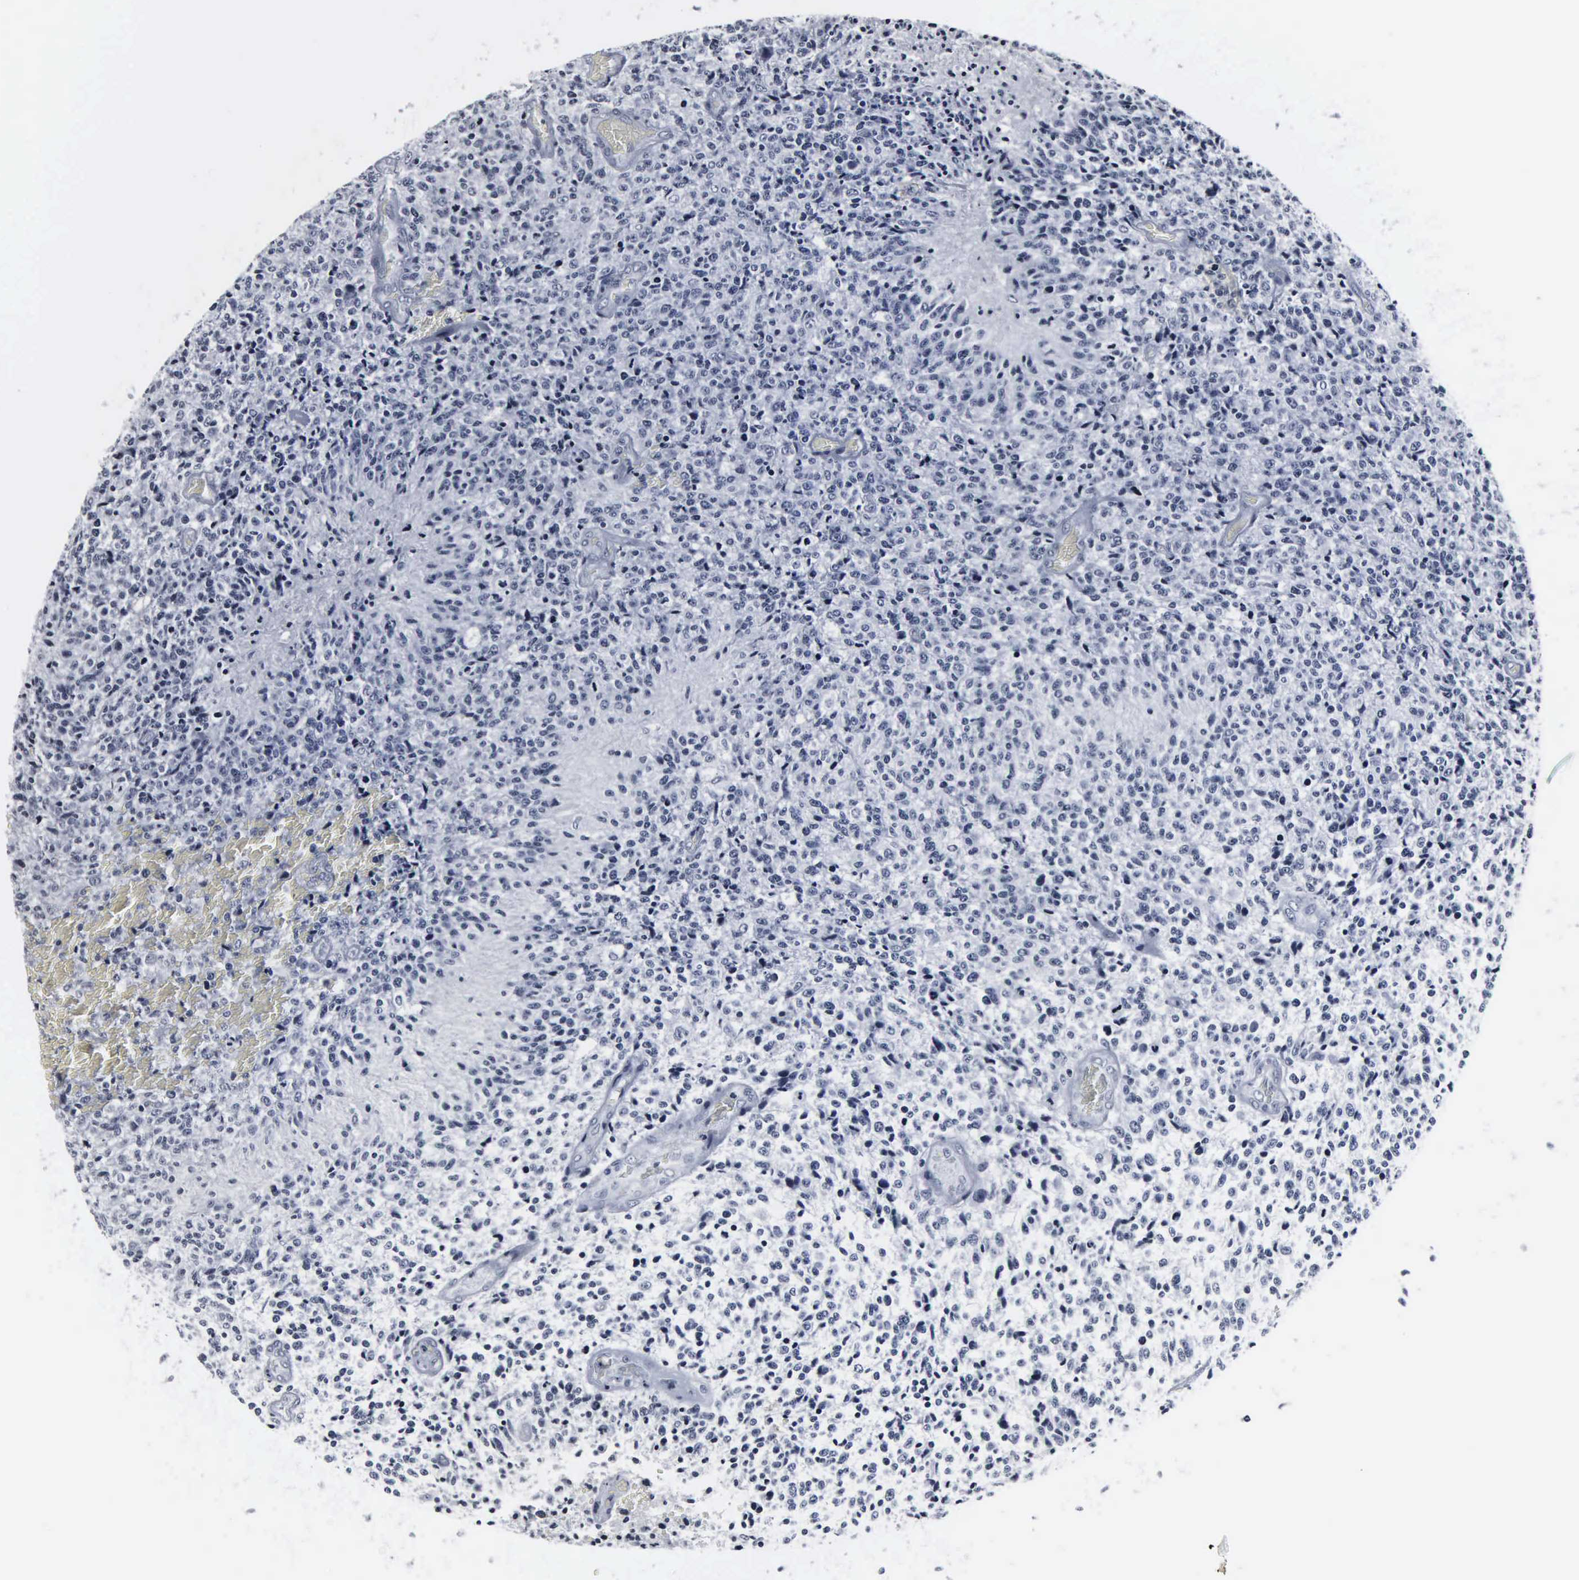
{"staining": {"intensity": "negative", "quantity": "none", "location": "none"}, "tissue": "glioma", "cell_type": "Tumor cells", "image_type": "cancer", "snomed": [{"axis": "morphology", "description": "Glioma, malignant, High grade"}, {"axis": "topography", "description": "Brain"}], "caption": "Glioma stained for a protein using IHC reveals no expression tumor cells.", "gene": "DGCR2", "patient": {"sex": "male", "age": 36}}